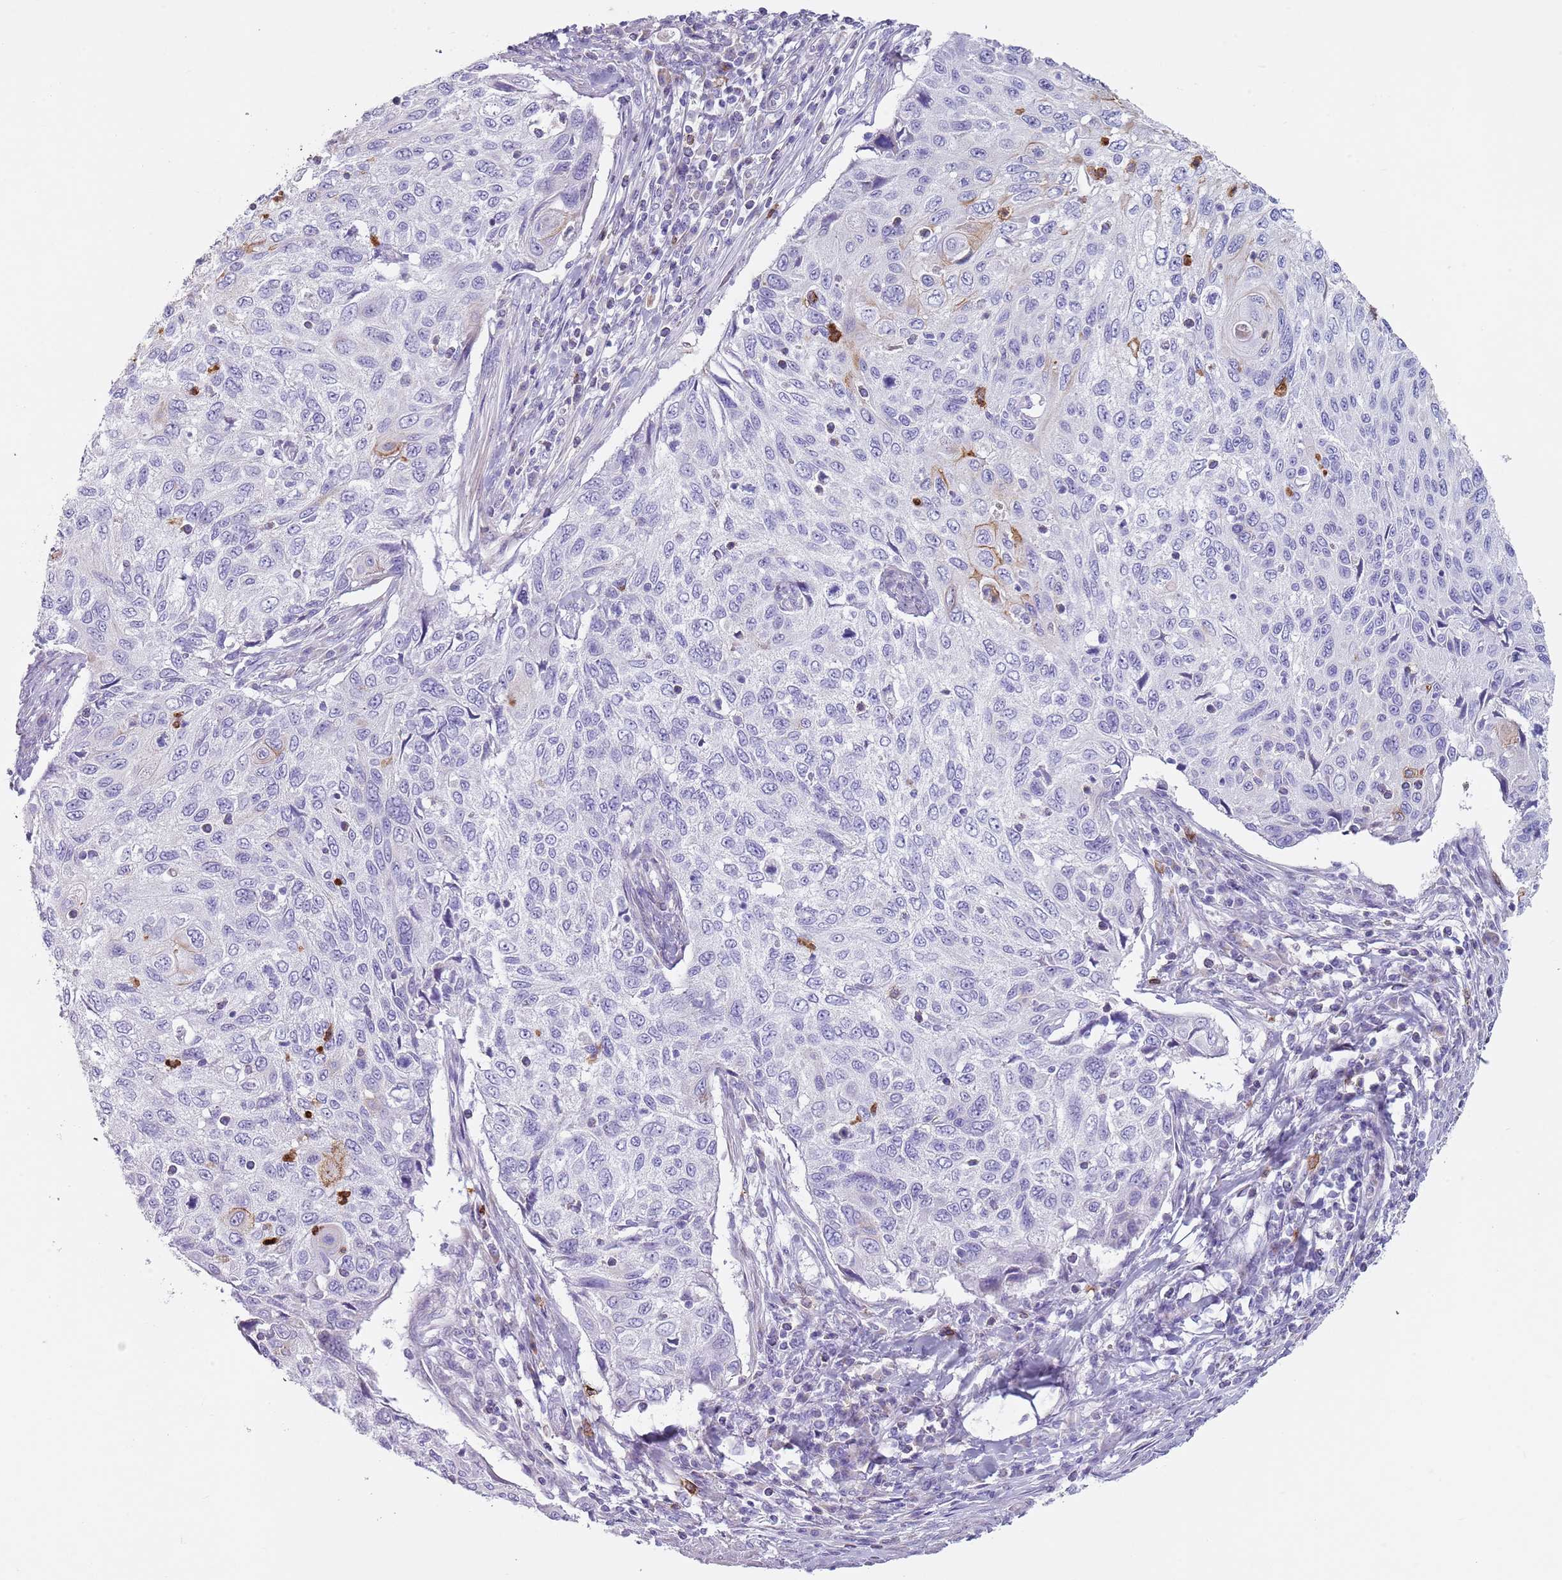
{"staining": {"intensity": "negative", "quantity": "none", "location": "none"}, "tissue": "cervical cancer", "cell_type": "Tumor cells", "image_type": "cancer", "snomed": [{"axis": "morphology", "description": "Squamous cell carcinoma, NOS"}, {"axis": "topography", "description": "Cervix"}], "caption": "Immunohistochemical staining of human squamous cell carcinoma (cervical) shows no significant staining in tumor cells.", "gene": "CD177", "patient": {"sex": "female", "age": 70}}